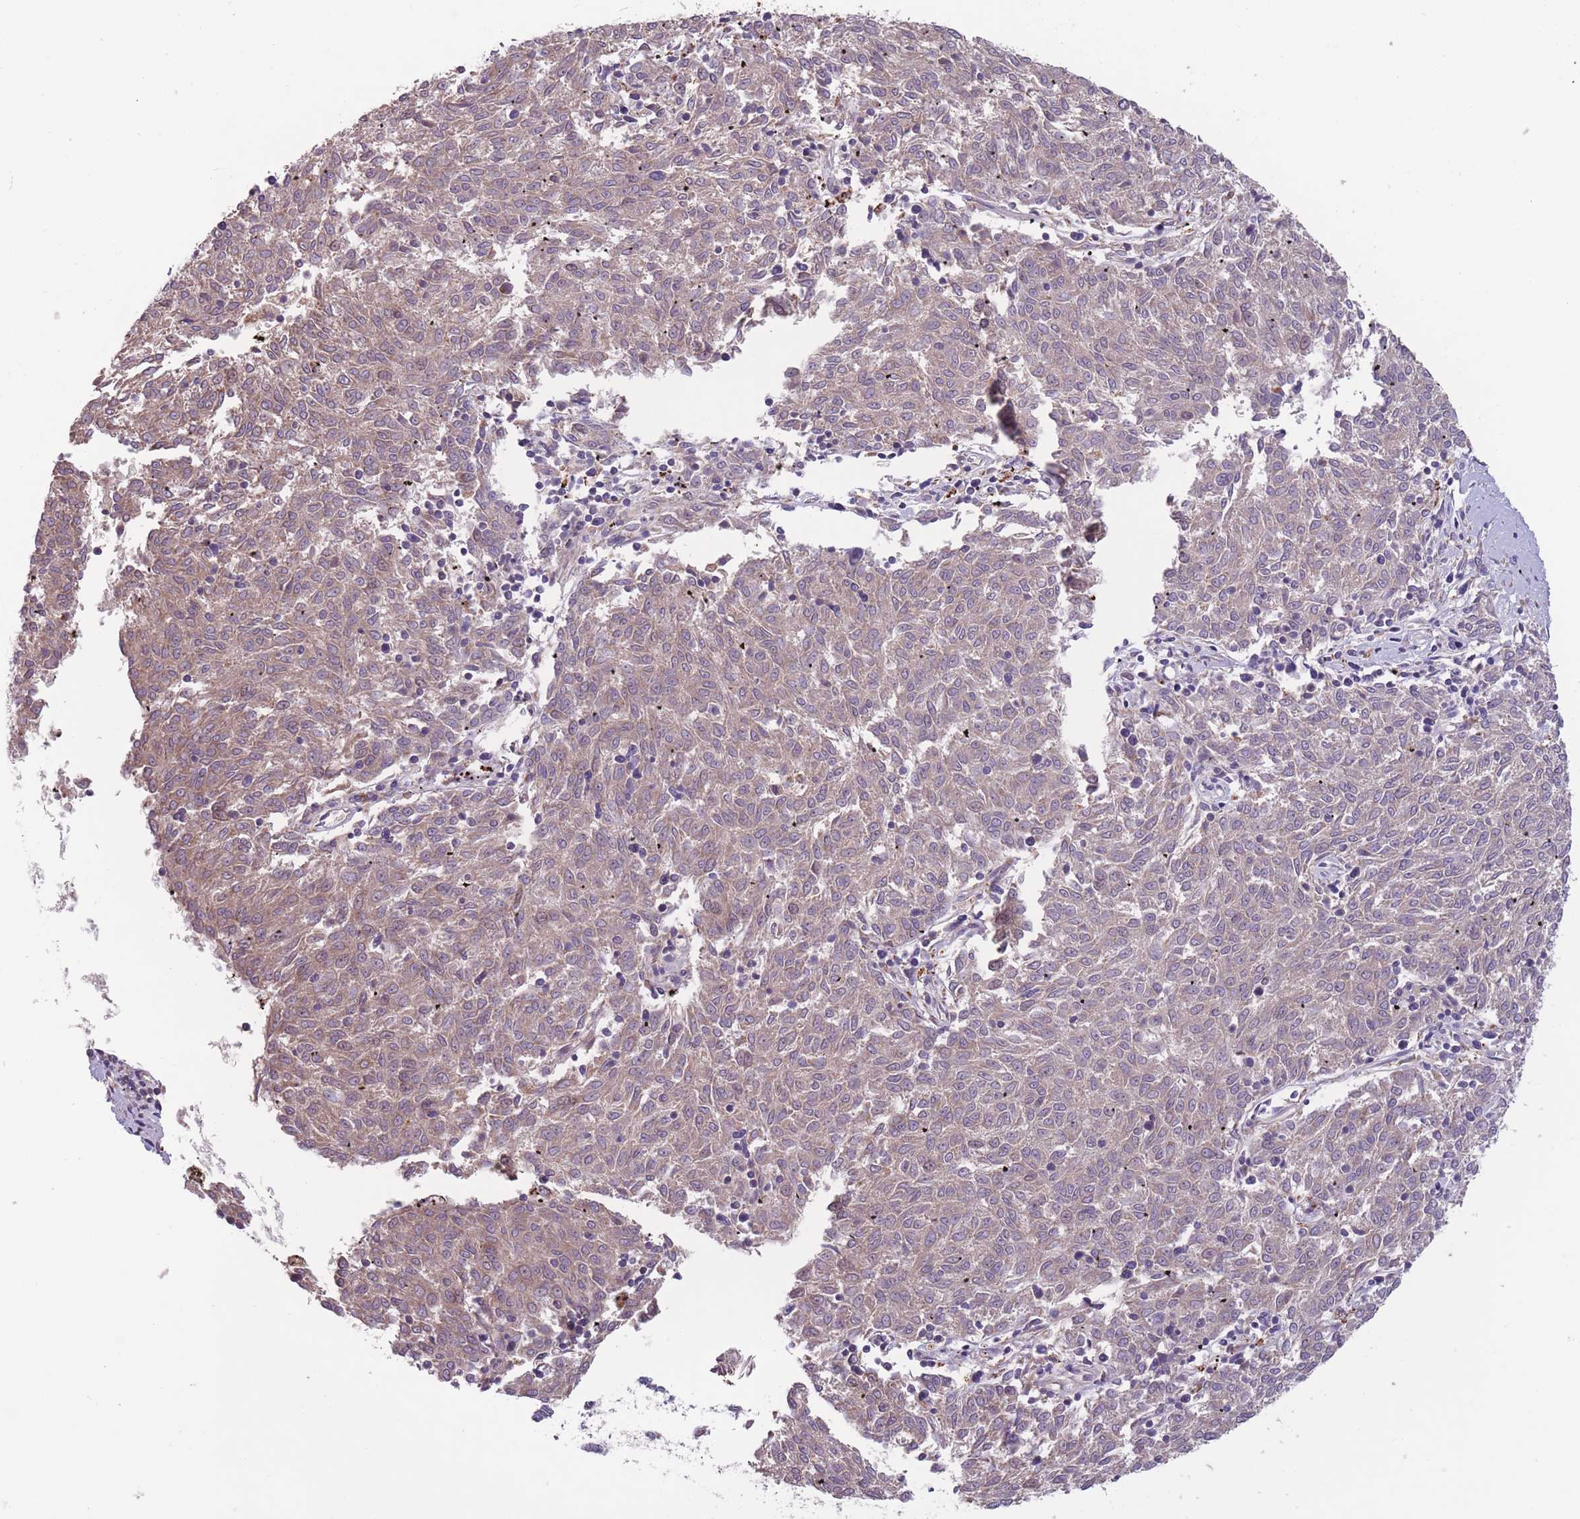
{"staining": {"intensity": "weak", "quantity": "25%-75%", "location": "cytoplasmic/membranous"}, "tissue": "melanoma", "cell_type": "Tumor cells", "image_type": "cancer", "snomed": [{"axis": "morphology", "description": "Malignant melanoma, NOS"}, {"axis": "topography", "description": "Skin"}], "caption": "Tumor cells exhibit weak cytoplasmic/membranous staining in approximately 25%-75% of cells in malignant melanoma.", "gene": "ITPKC", "patient": {"sex": "female", "age": 72}}